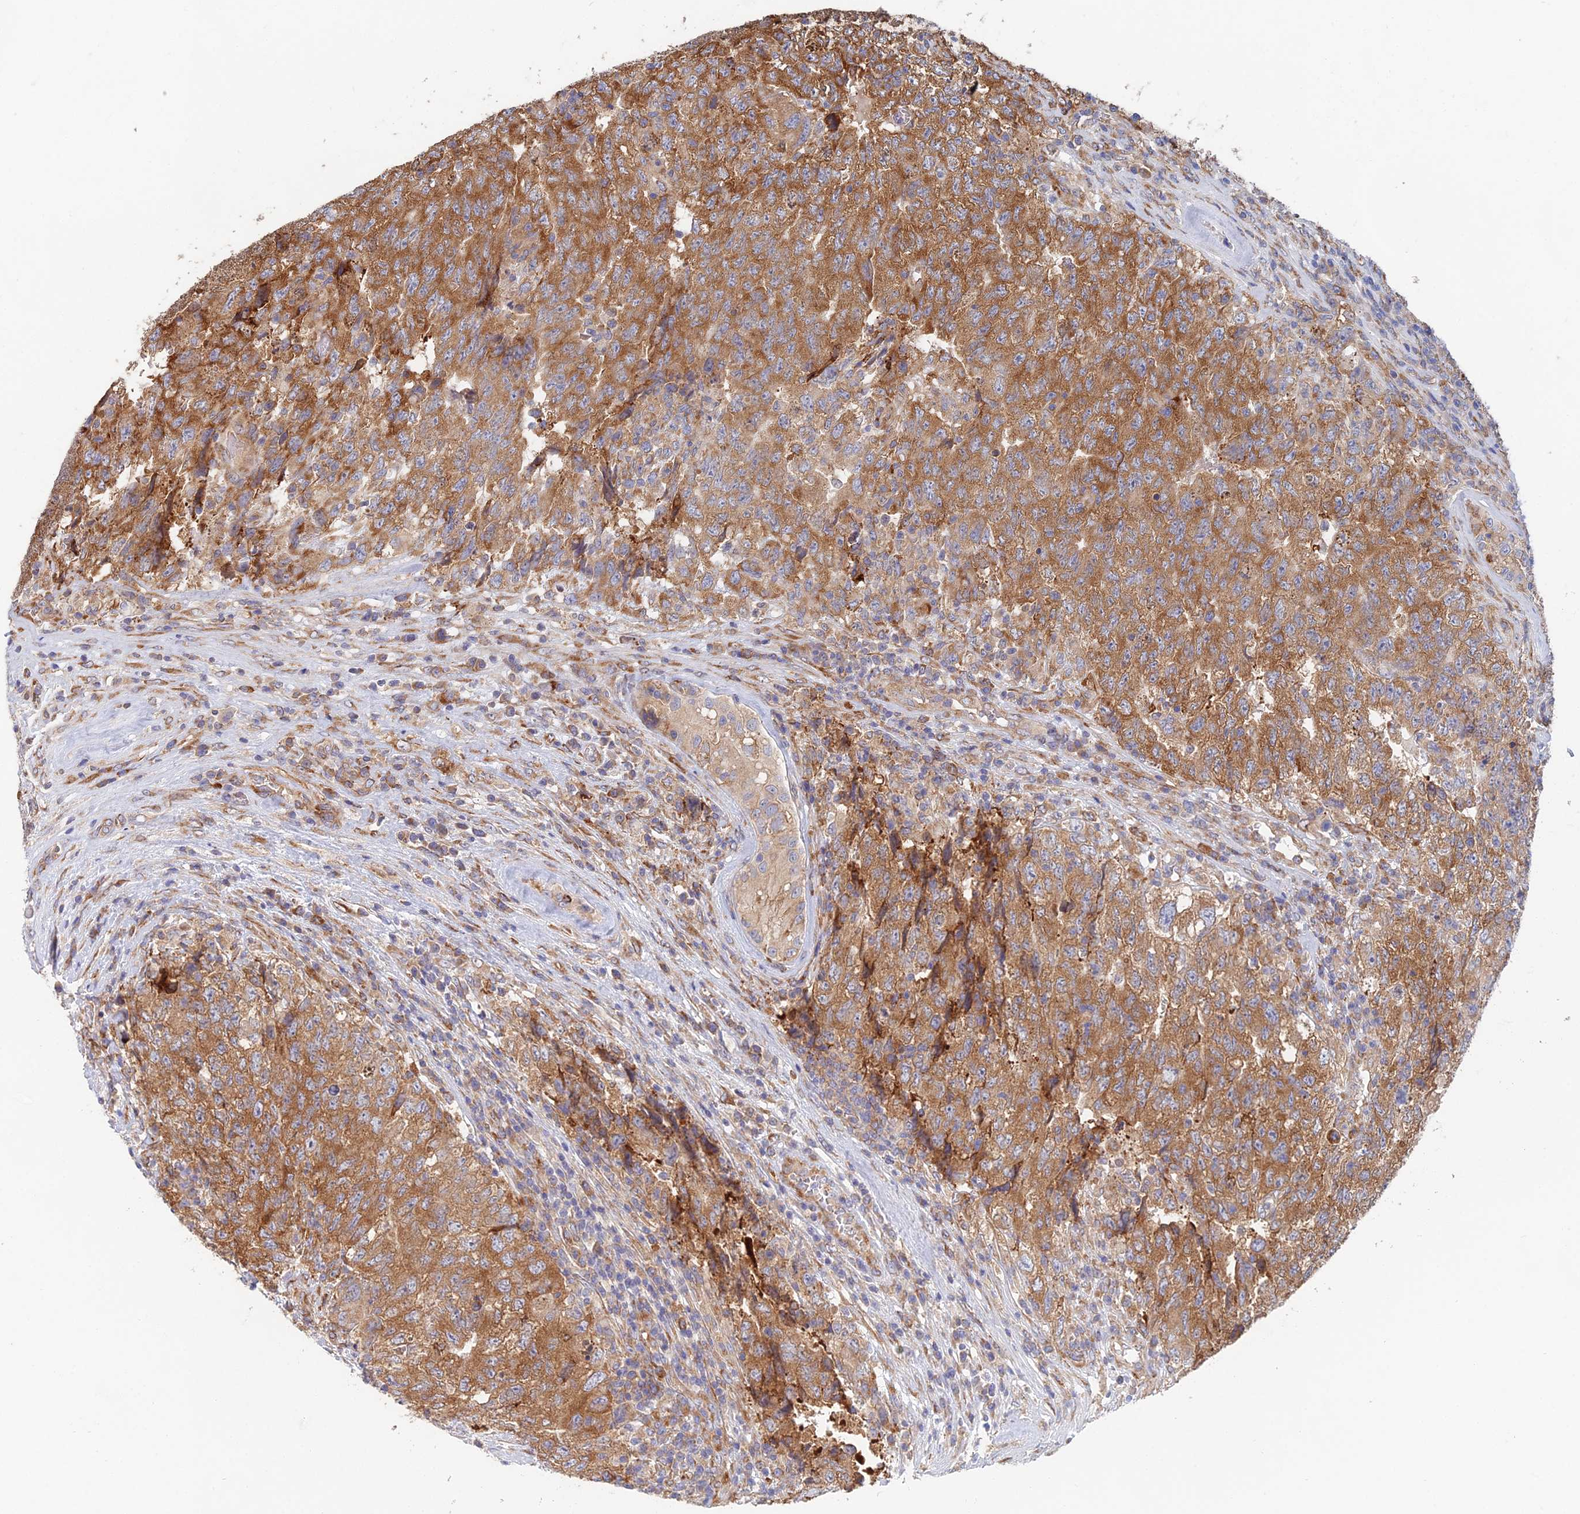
{"staining": {"intensity": "moderate", "quantity": ">75%", "location": "cytoplasmic/membranous"}, "tissue": "testis cancer", "cell_type": "Tumor cells", "image_type": "cancer", "snomed": [{"axis": "morphology", "description": "Carcinoma, Embryonal, NOS"}, {"axis": "topography", "description": "Testis"}], "caption": "Testis cancer (embryonal carcinoma) was stained to show a protein in brown. There is medium levels of moderate cytoplasmic/membranous staining in approximately >75% of tumor cells. The staining was performed using DAB, with brown indicating positive protein expression. Nuclei are stained blue with hematoxylin.", "gene": "ELOF1", "patient": {"sex": "male", "age": 34}}